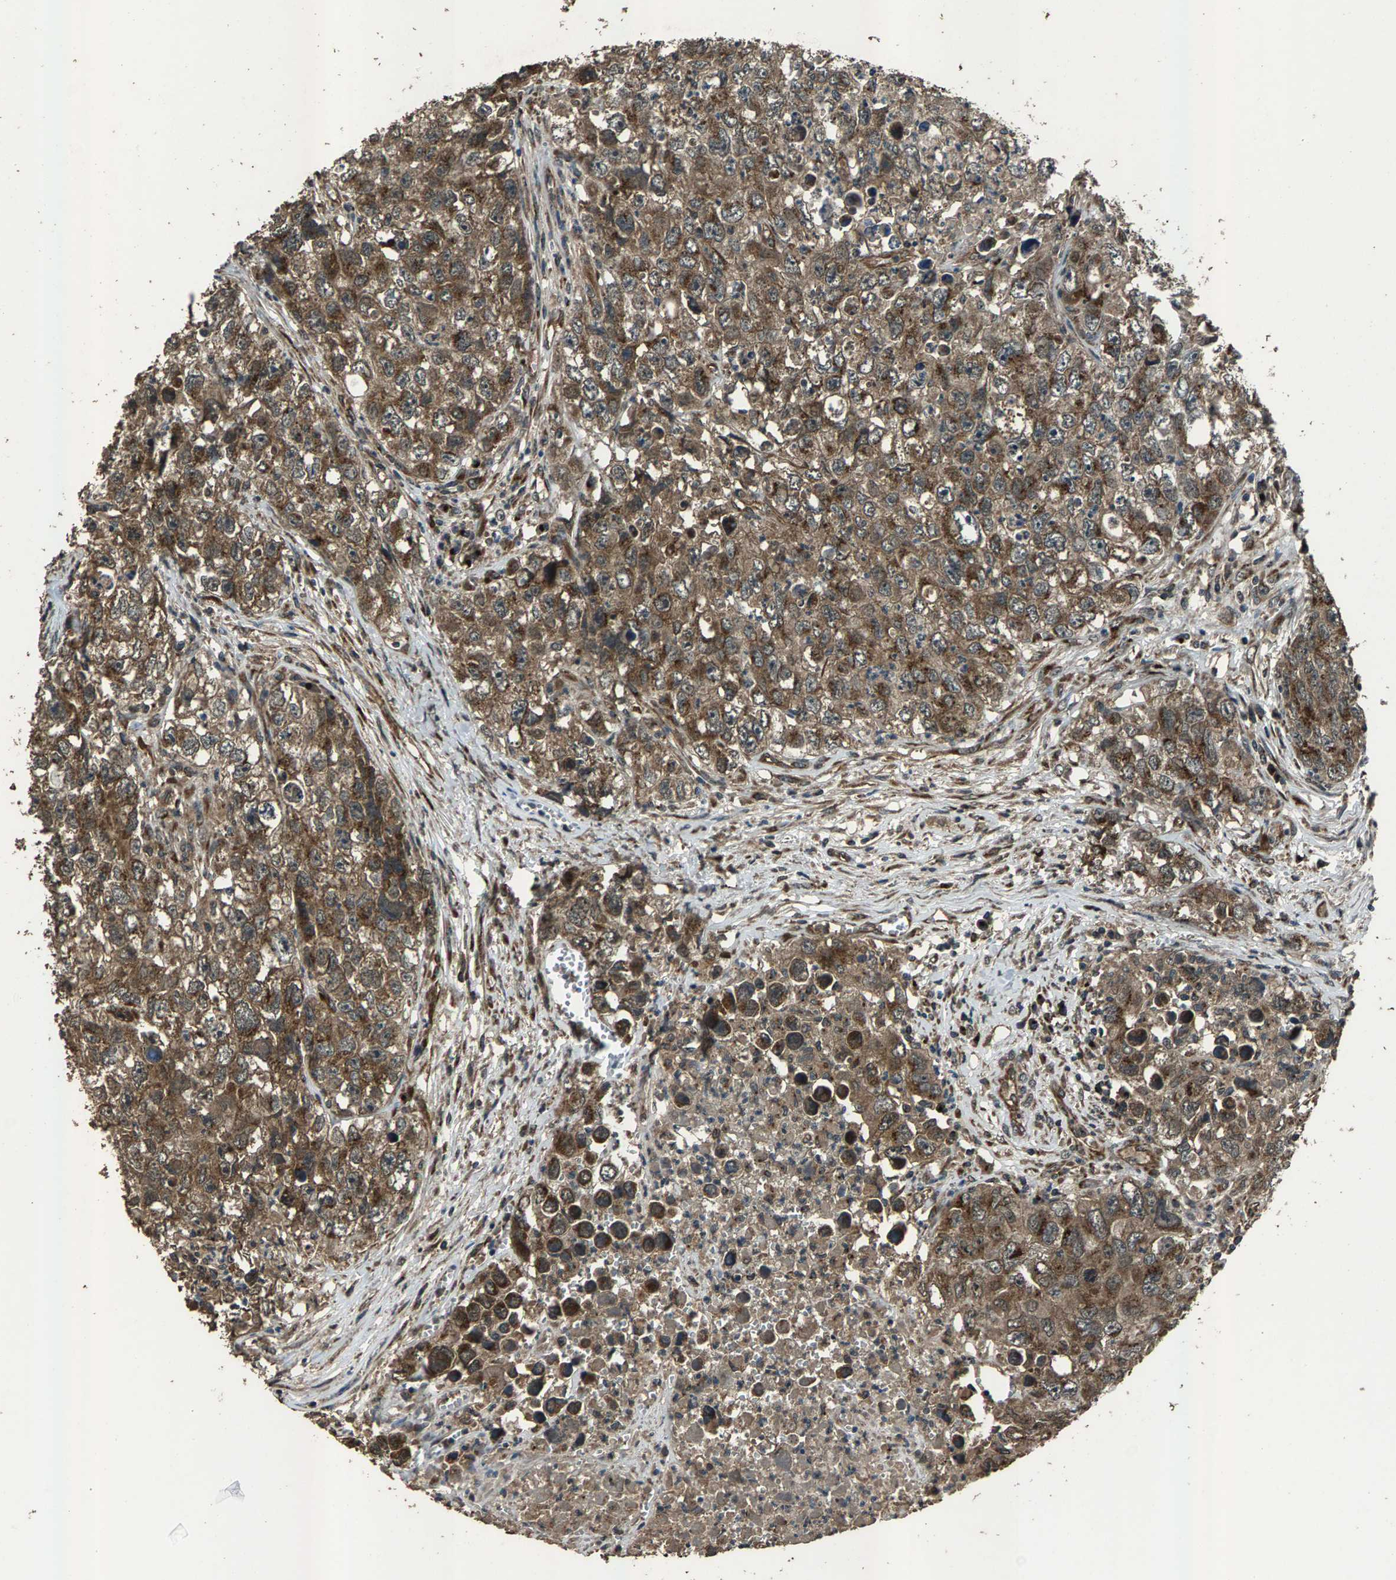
{"staining": {"intensity": "moderate", "quantity": ">75%", "location": "cytoplasmic/membranous"}, "tissue": "testis cancer", "cell_type": "Tumor cells", "image_type": "cancer", "snomed": [{"axis": "morphology", "description": "Seminoma, NOS"}, {"axis": "morphology", "description": "Carcinoma, Embryonal, NOS"}, {"axis": "topography", "description": "Testis"}], "caption": "Immunohistochemical staining of testis cancer demonstrates moderate cytoplasmic/membranous protein staining in about >75% of tumor cells.", "gene": "SLC38A10", "patient": {"sex": "male", "age": 43}}